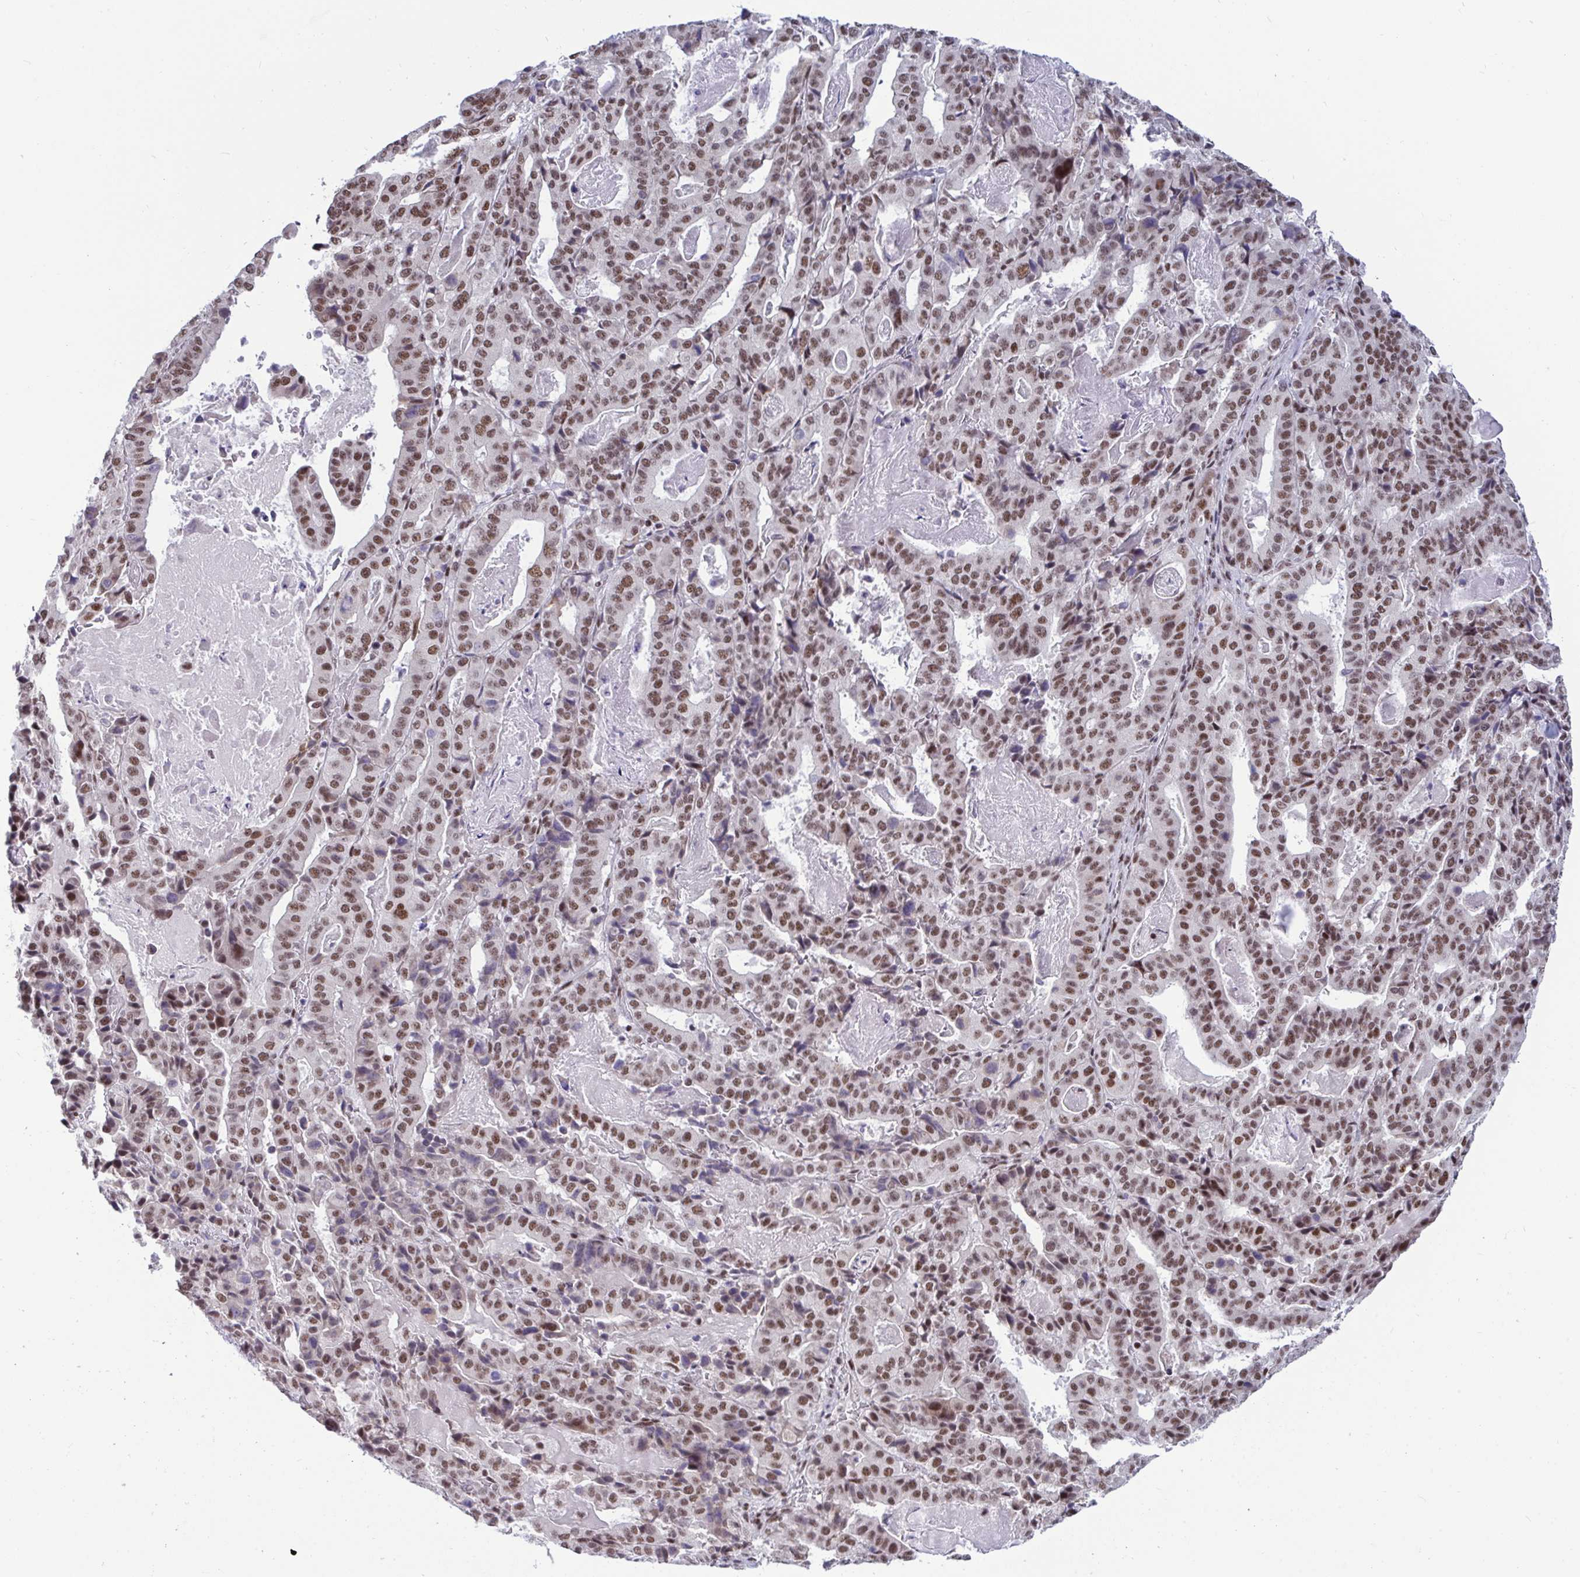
{"staining": {"intensity": "moderate", "quantity": ">75%", "location": "nuclear"}, "tissue": "stomach cancer", "cell_type": "Tumor cells", "image_type": "cancer", "snomed": [{"axis": "morphology", "description": "Adenocarcinoma, NOS"}, {"axis": "topography", "description": "Stomach"}], "caption": "A high-resolution image shows immunohistochemistry (IHC) staining of adenocarcinoma (stomach), which demonstrates moderate nuclear staining in about >75% of tumor cells. The staining is performed using DAB brown chromogen to label protein expression. The nuclei are counter-stained blue using hematoxylin.", "gene": "WBP11", "patient": {"sex": "male", "age": 48}}